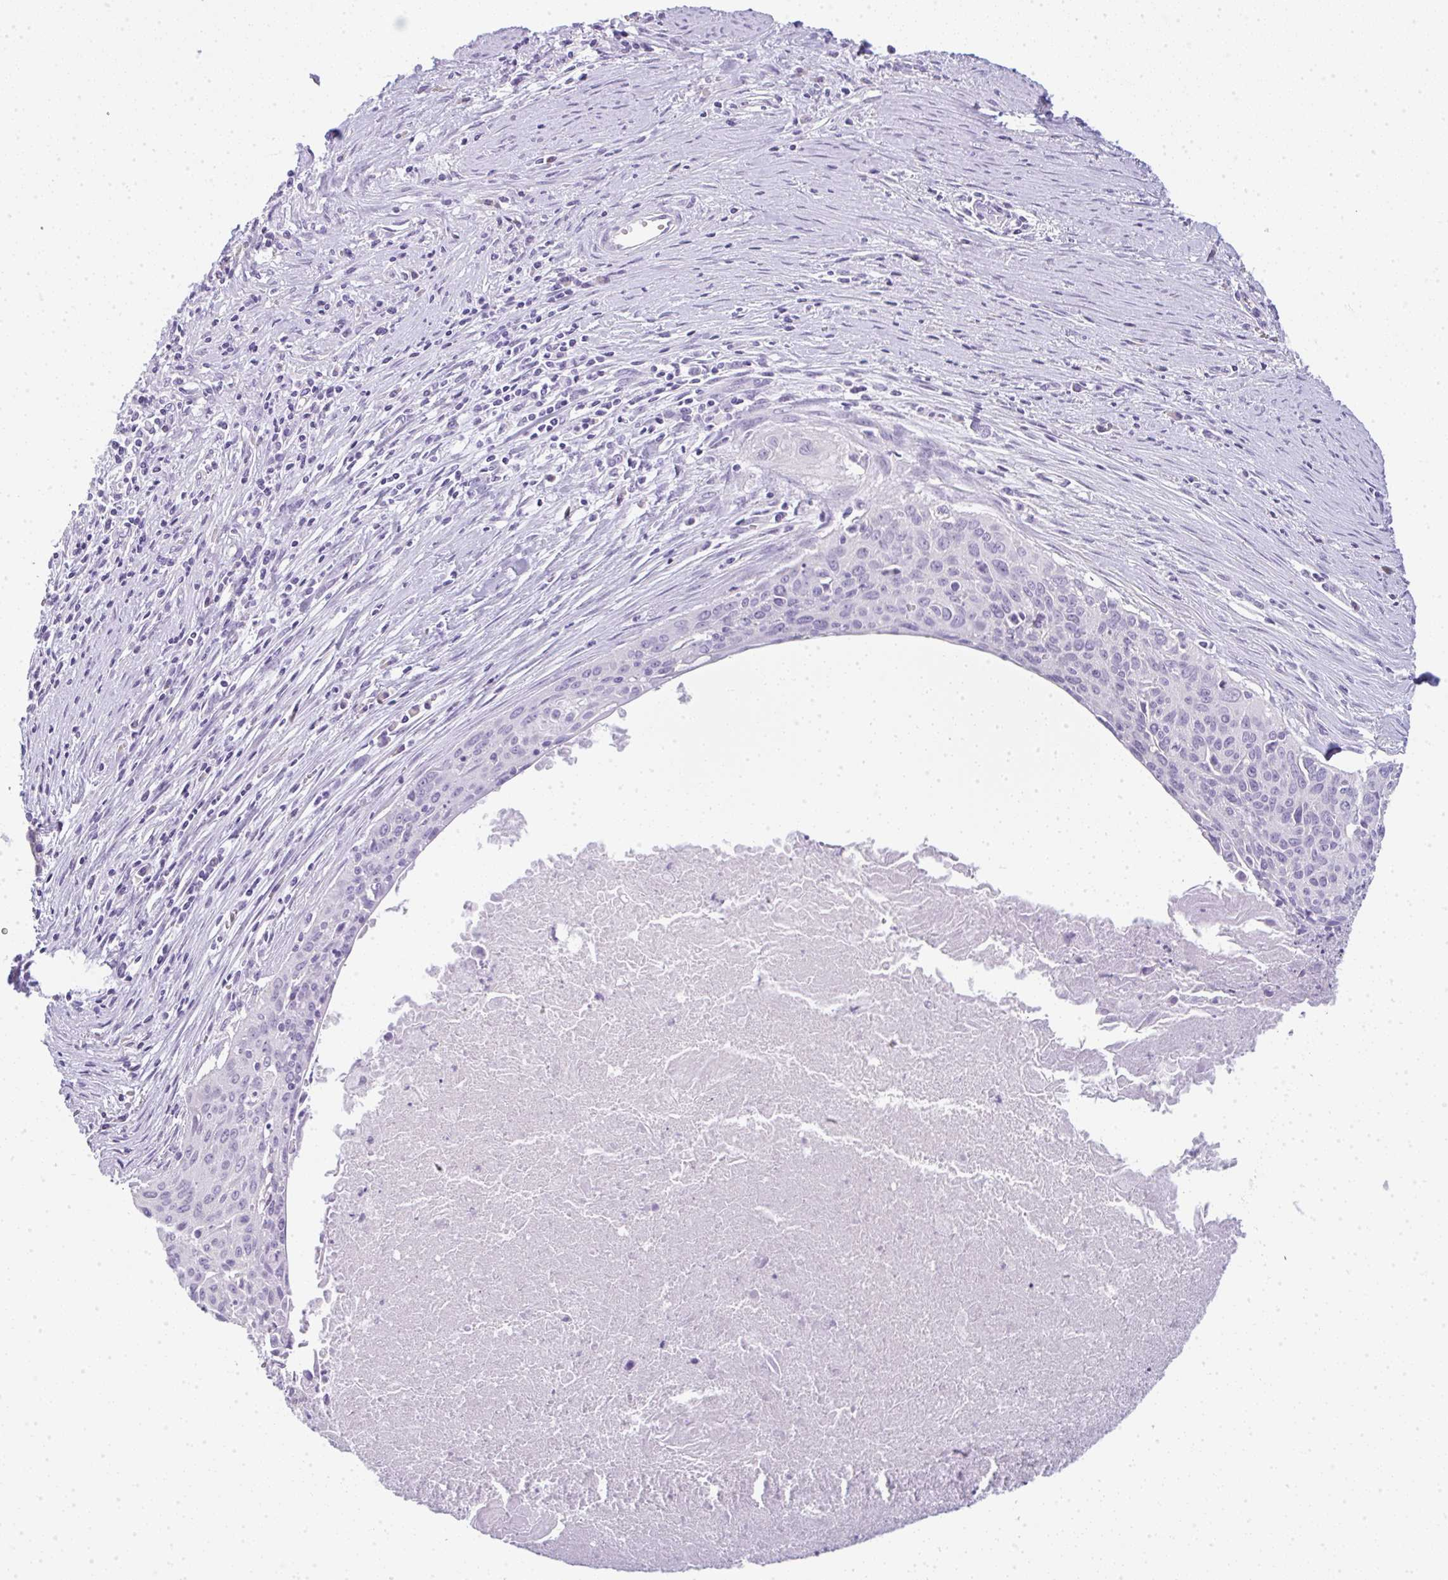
{"staining": {"intensity": "negative", "quantity": "none", "location": "none"}, "tissue": "cervical cancer", "cell_type": "Tumor cells", "image_type": "cancer", "snomed": [{"axis": "morphology", "description": "Squamous cell carcinoma, NOS"}, {"axis": "topography", "description": "Cervix"}], "caption": "Cervical squamous cell carcinoma was stained to show a protein in brown. There is no significant expression in tumor cells. (DAB IHC visualized using brightfield microscopy, high magnification).", "gene": "LPAR4", "patient": {"sex": "female", "age": 55}}